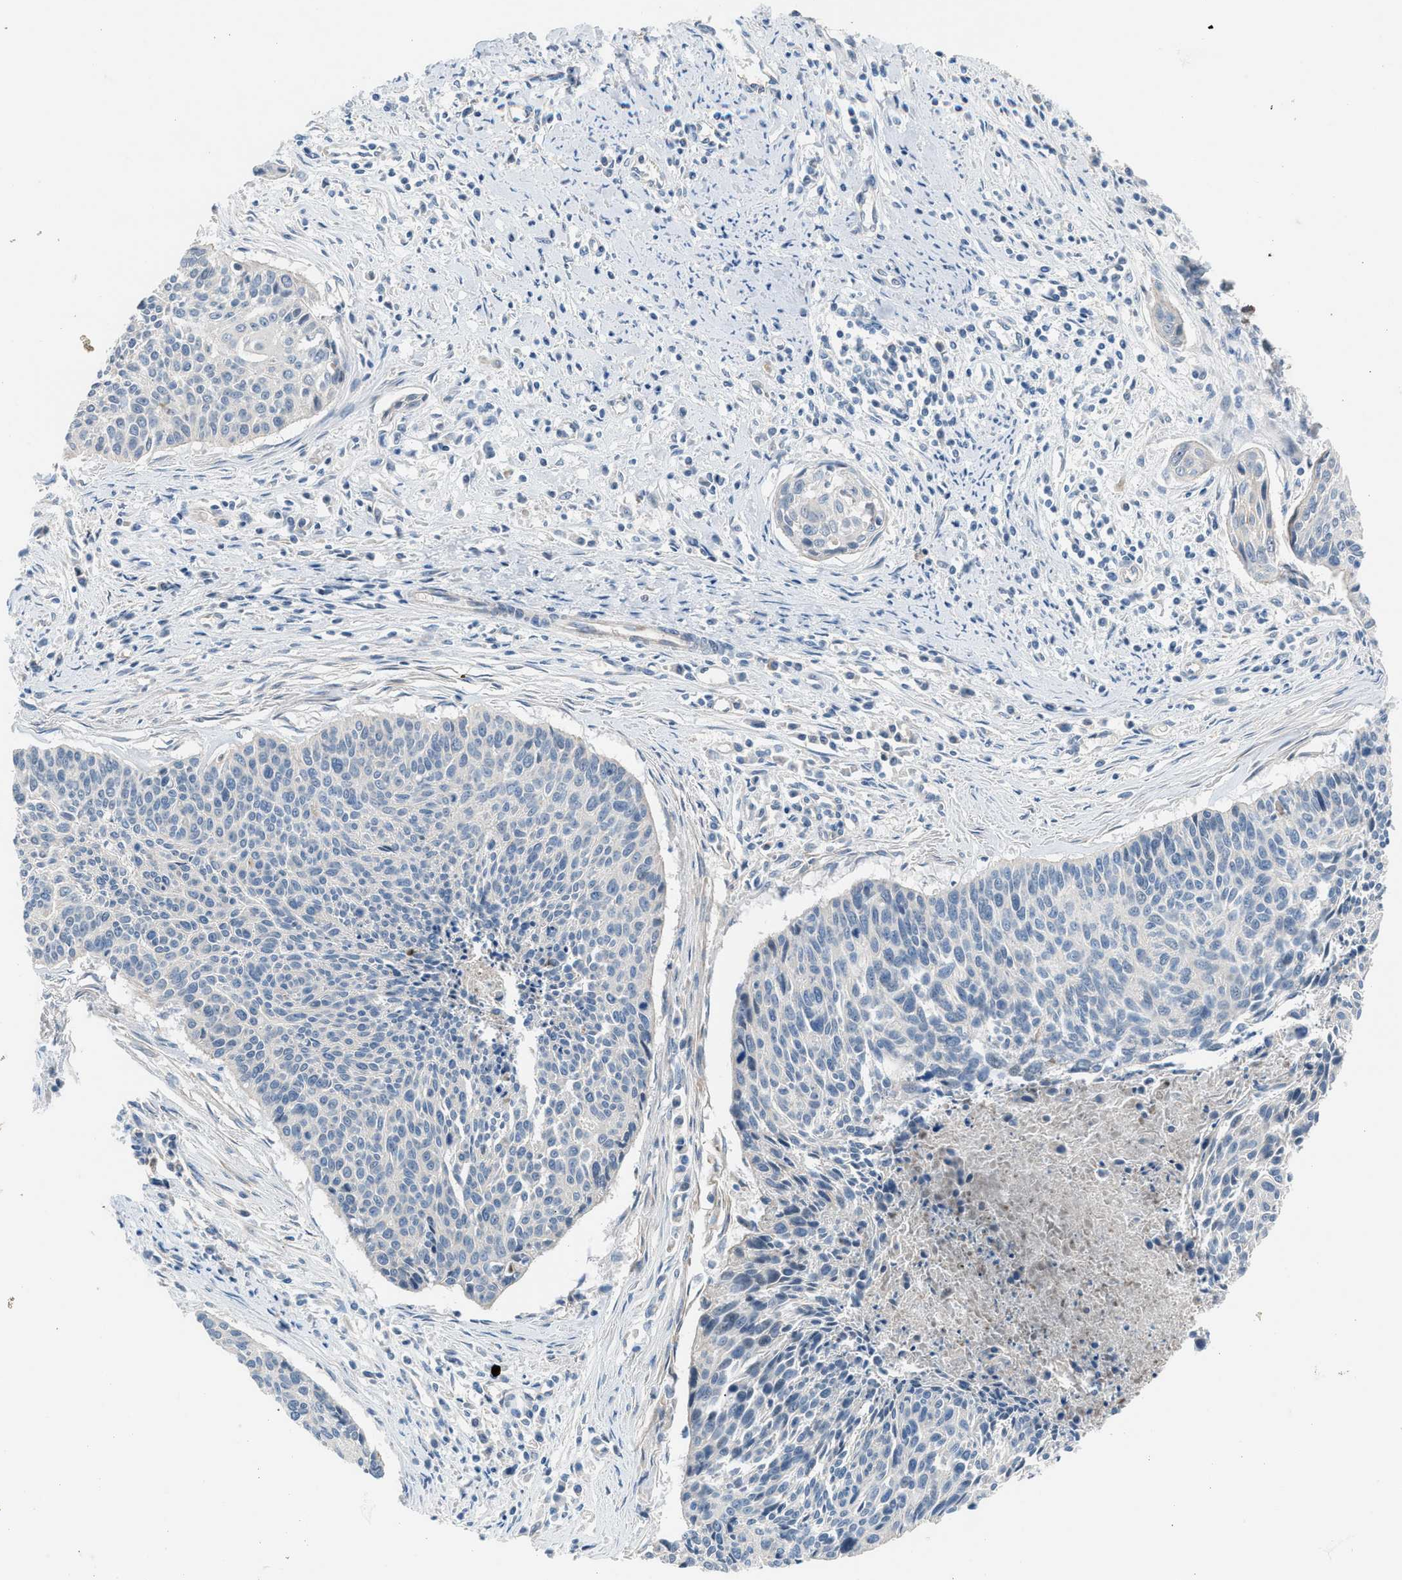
{"staining": {"intensity": "negative", "quantity": "none", "location": "none"}, "tissue": "cervical cancer", "cell_type": "Tumor cells", "image_type": "cancer", "snomed": [{"axis": "morphology", "description": "Squamous cell carcinoma, NOS"}, {"axis": "topography", "description": "Cervix"}], "caption": "A high-resolution image shows IHC staining of squamous cell carcinoma (cervical), which demonstrates no significant positivity in tumor cells.", "gene": "CFAP77", "patient": {"sex": "female", "age": 55}}